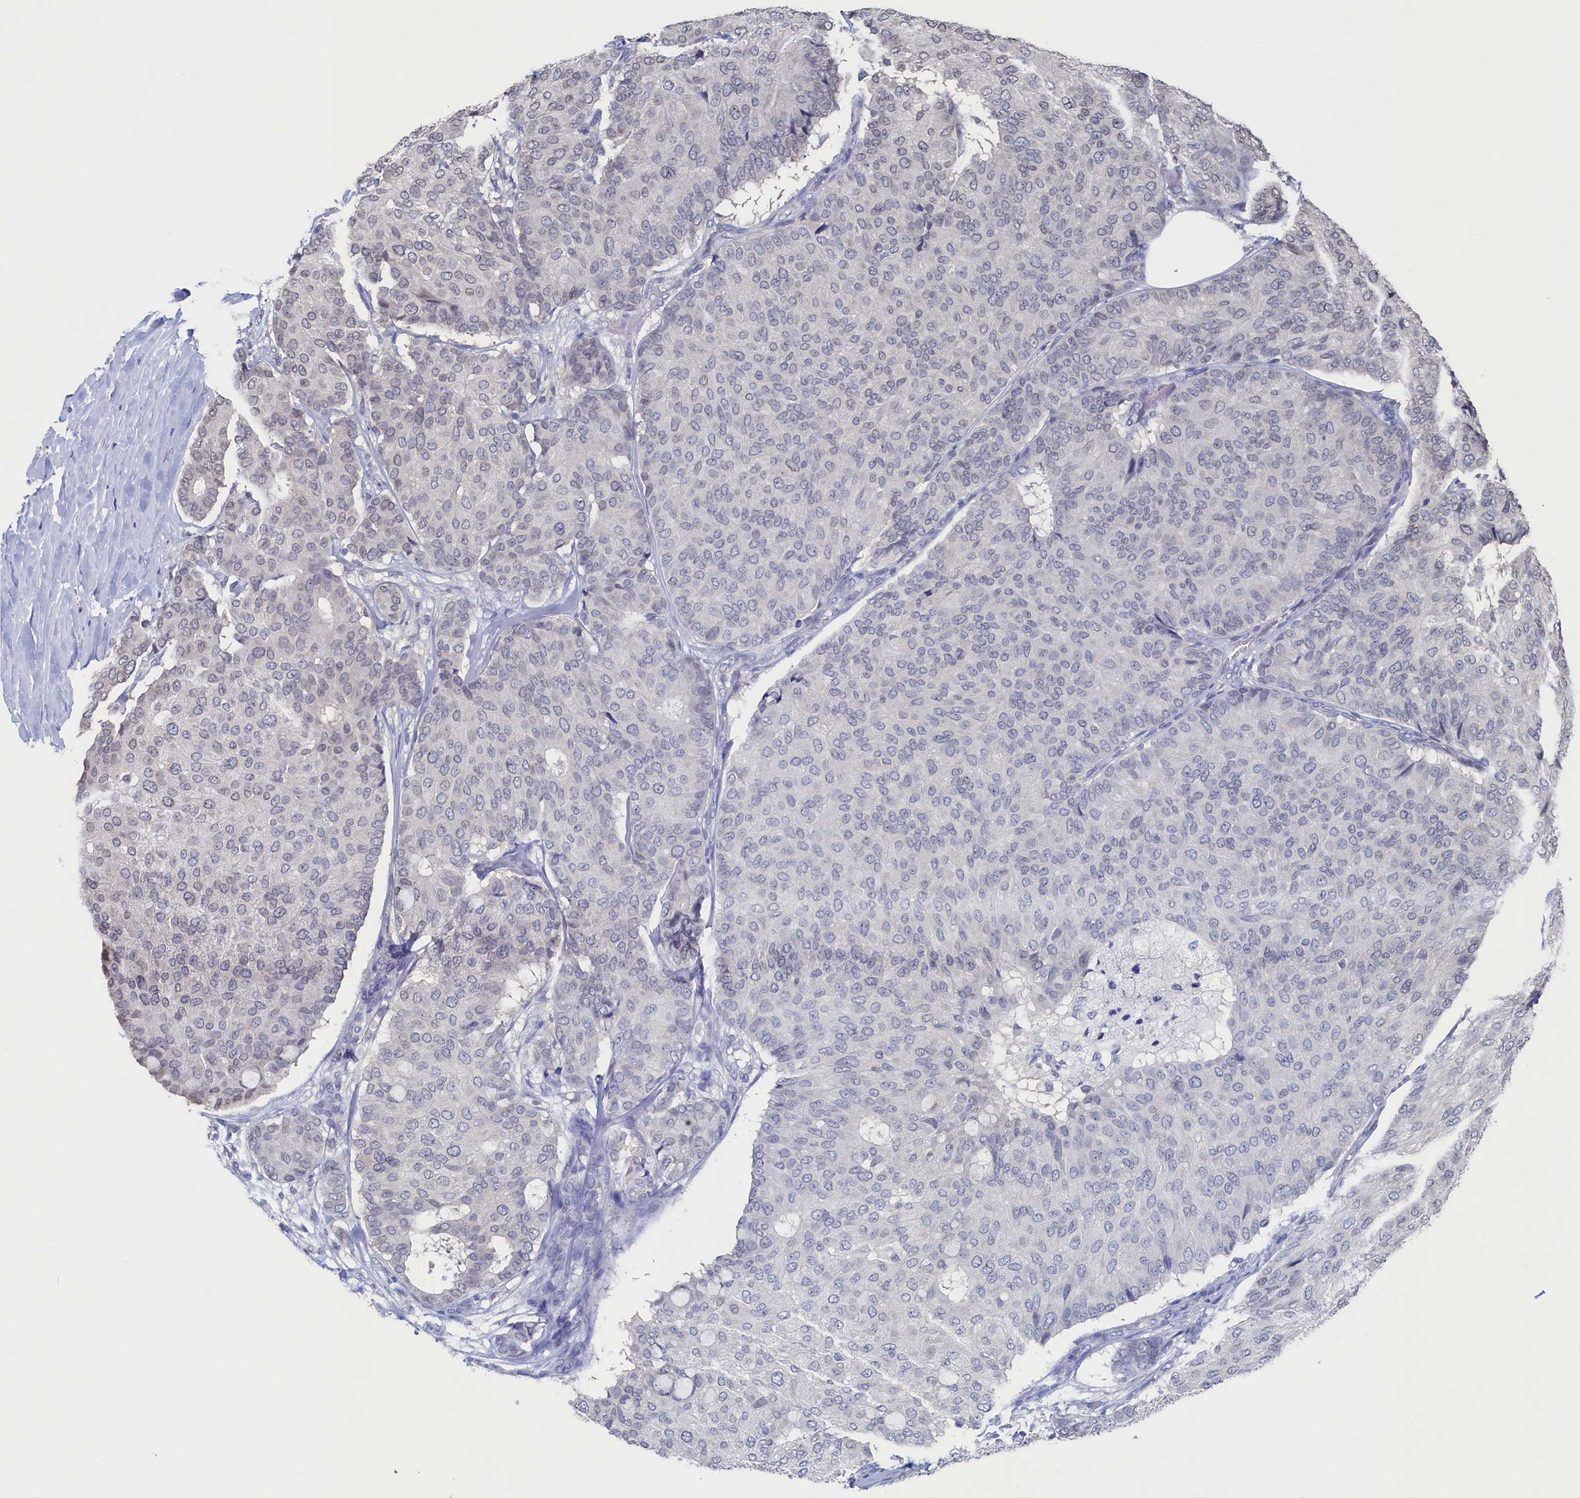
{"staining": {"intensity": "negative", "quantity": "none", "location": "none"}, "tissue": "breast cancer", "cell_type": "Tumor cells", "image_type": "cancer", "snomed": [{"axis": "morphology", "description": "Duct carcinoma"}, {"axis": "topography", "description": "Breast"}], "caption": "Tumor cells are negative for brown protein staining in breast infiltrating ductal carcinoma.", "gene": "C11orf54", "patient": {"sex": "female", "age": 75}}